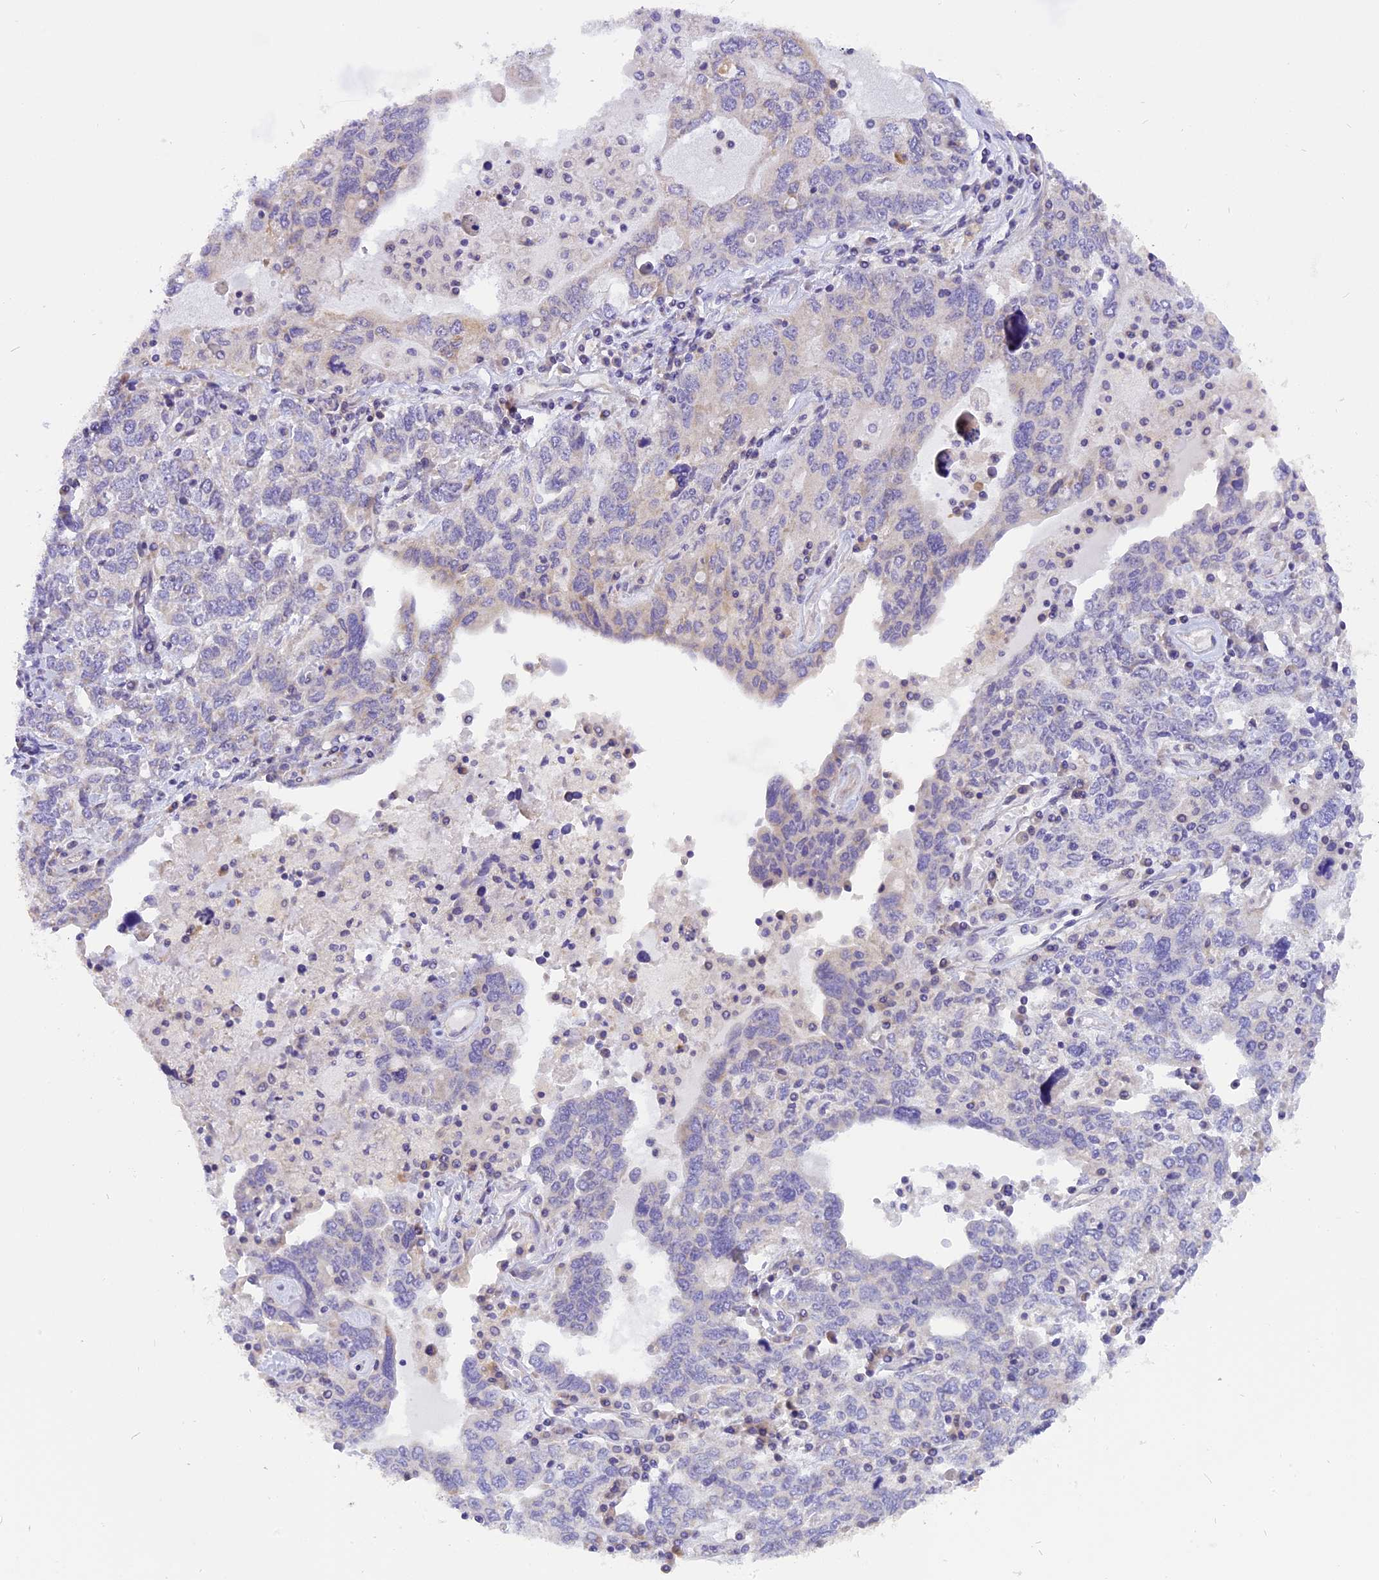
{"staining": {"intensity": "negative", "quantity": "none", "location": "none"}, "tissue": "ovarian cancer", "cell_type": "Tumor cells", "image_type": "cancer", "snomed": [{"axis": "morphology", "description": "Carcinoma, endometroid"}, {"axis": "topography", "description": "Ovary"}], "caption": "Immunohistochemistry (IHC) photomicrograph of neoplastic tissue: ovarian cancer stained with DAB shows no significant protein staining in tumor cells. (DAB immunohistochemistry with hematoxylin counter stain).", "gene": "TRIM3", "patient": {"sex": "female", "age": 62}}